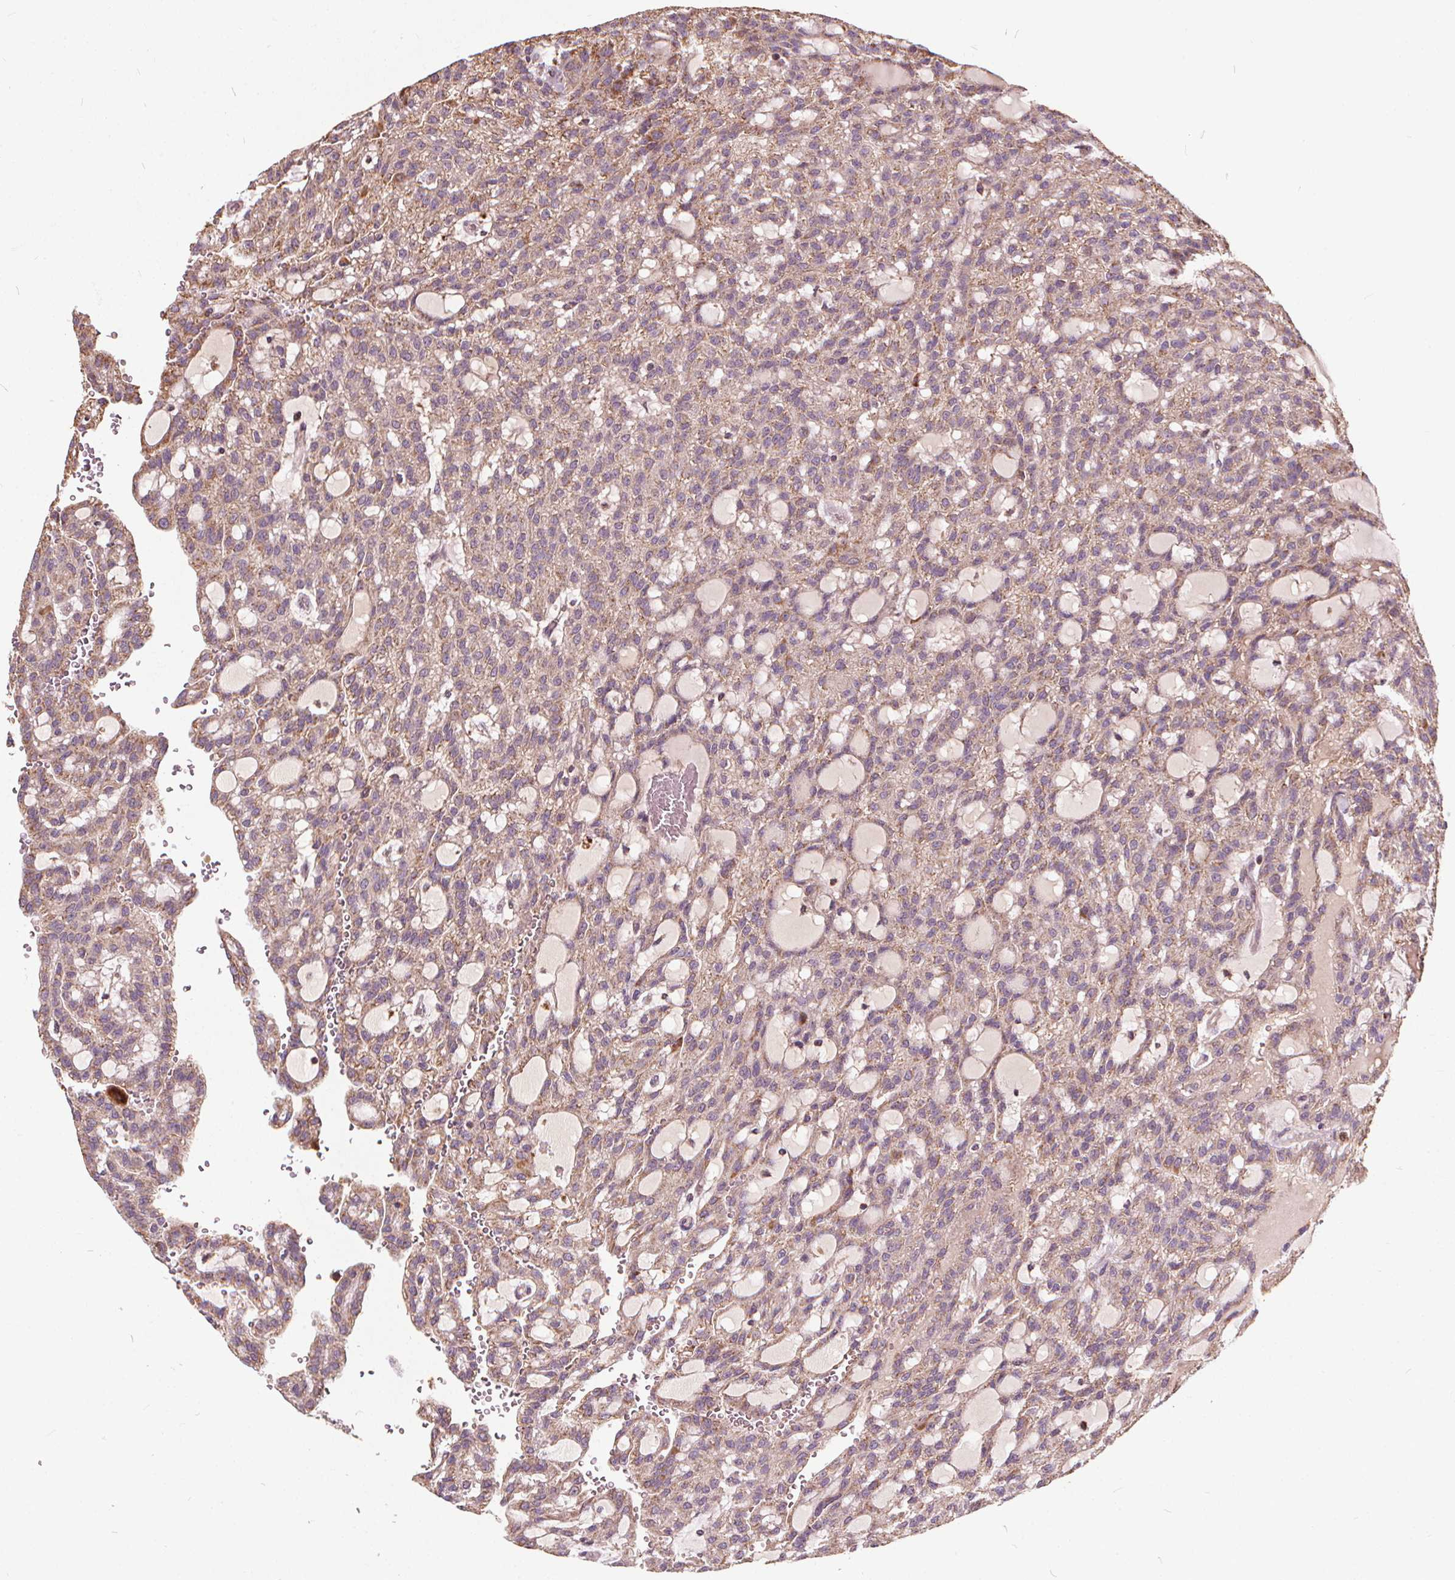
{"staining": {"intensity": "weak", "quantity": ">75%", "location": "cytoplasmic/membranous"}, "tissue": "renal cancer", "cell_type": "Tumor cells", "image_type": "cancer", "snomed": [{"axis": "morphology", "description": "Adenocarcinoma, NOS"}, {"axis": "topography", "description": "Kidney"}], "caption": "A low amount of weak cytoplasmic/membranous positivity is seen in about >75% of tumor cells in adenocarcinoma (renal) tissue.", "gene": "ORAI2", "patient": {"sex": "male", "age": 63}}